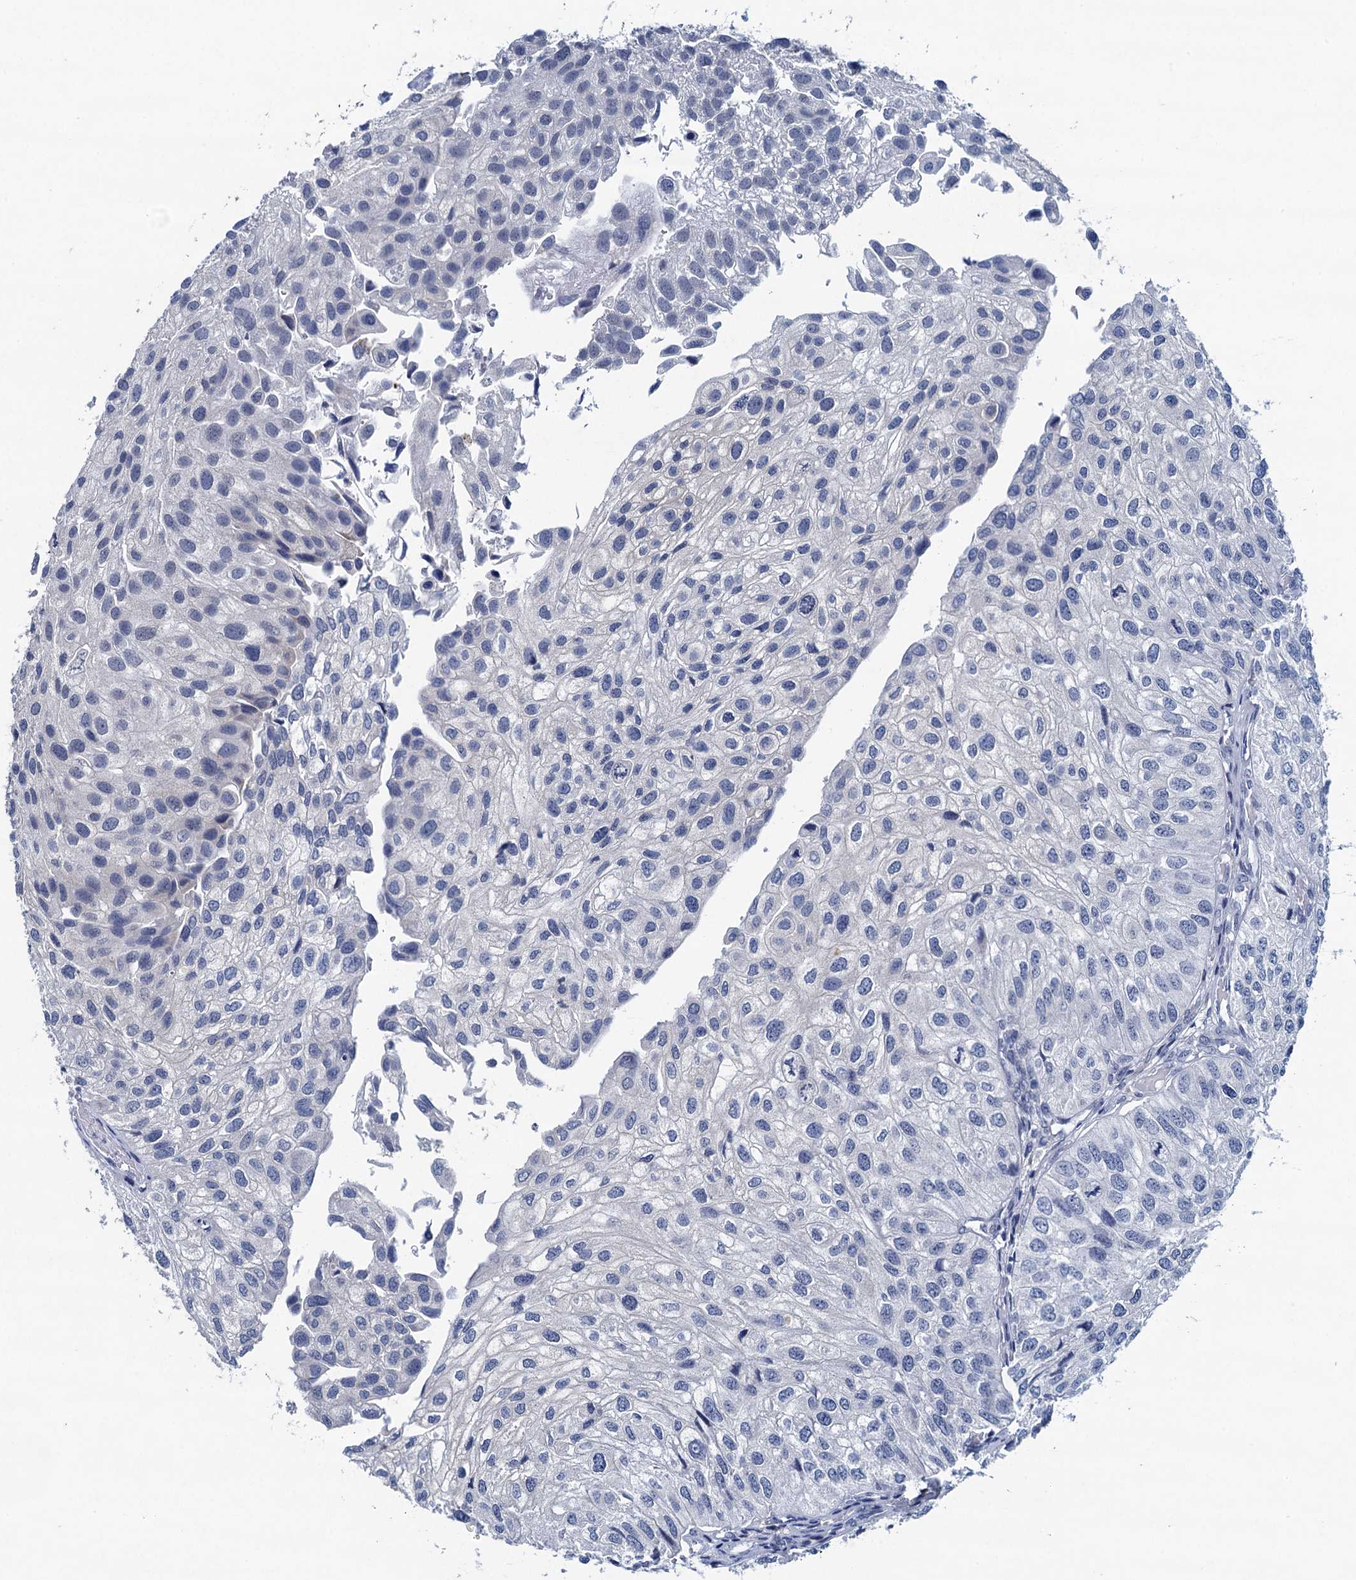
{"staining": {"intensity": "negative", "quantity": "none", "location": "none"}, "tissue": "urothelial cancer", "cell_type": "Tumor cells", "image_type": "cancer", "snomed": [{"axis": "morphology", "description": "Urothelial carcinoma, Low grade"}, {"axis": "topography", "description": "Urinary bladder"}], "caption": "Immunohistochemical staining of urothelial cancer shows no significant staining in tumor cells.", "gene": "HAPSTR1", "patient": {"sex": "female", "age": 89}}